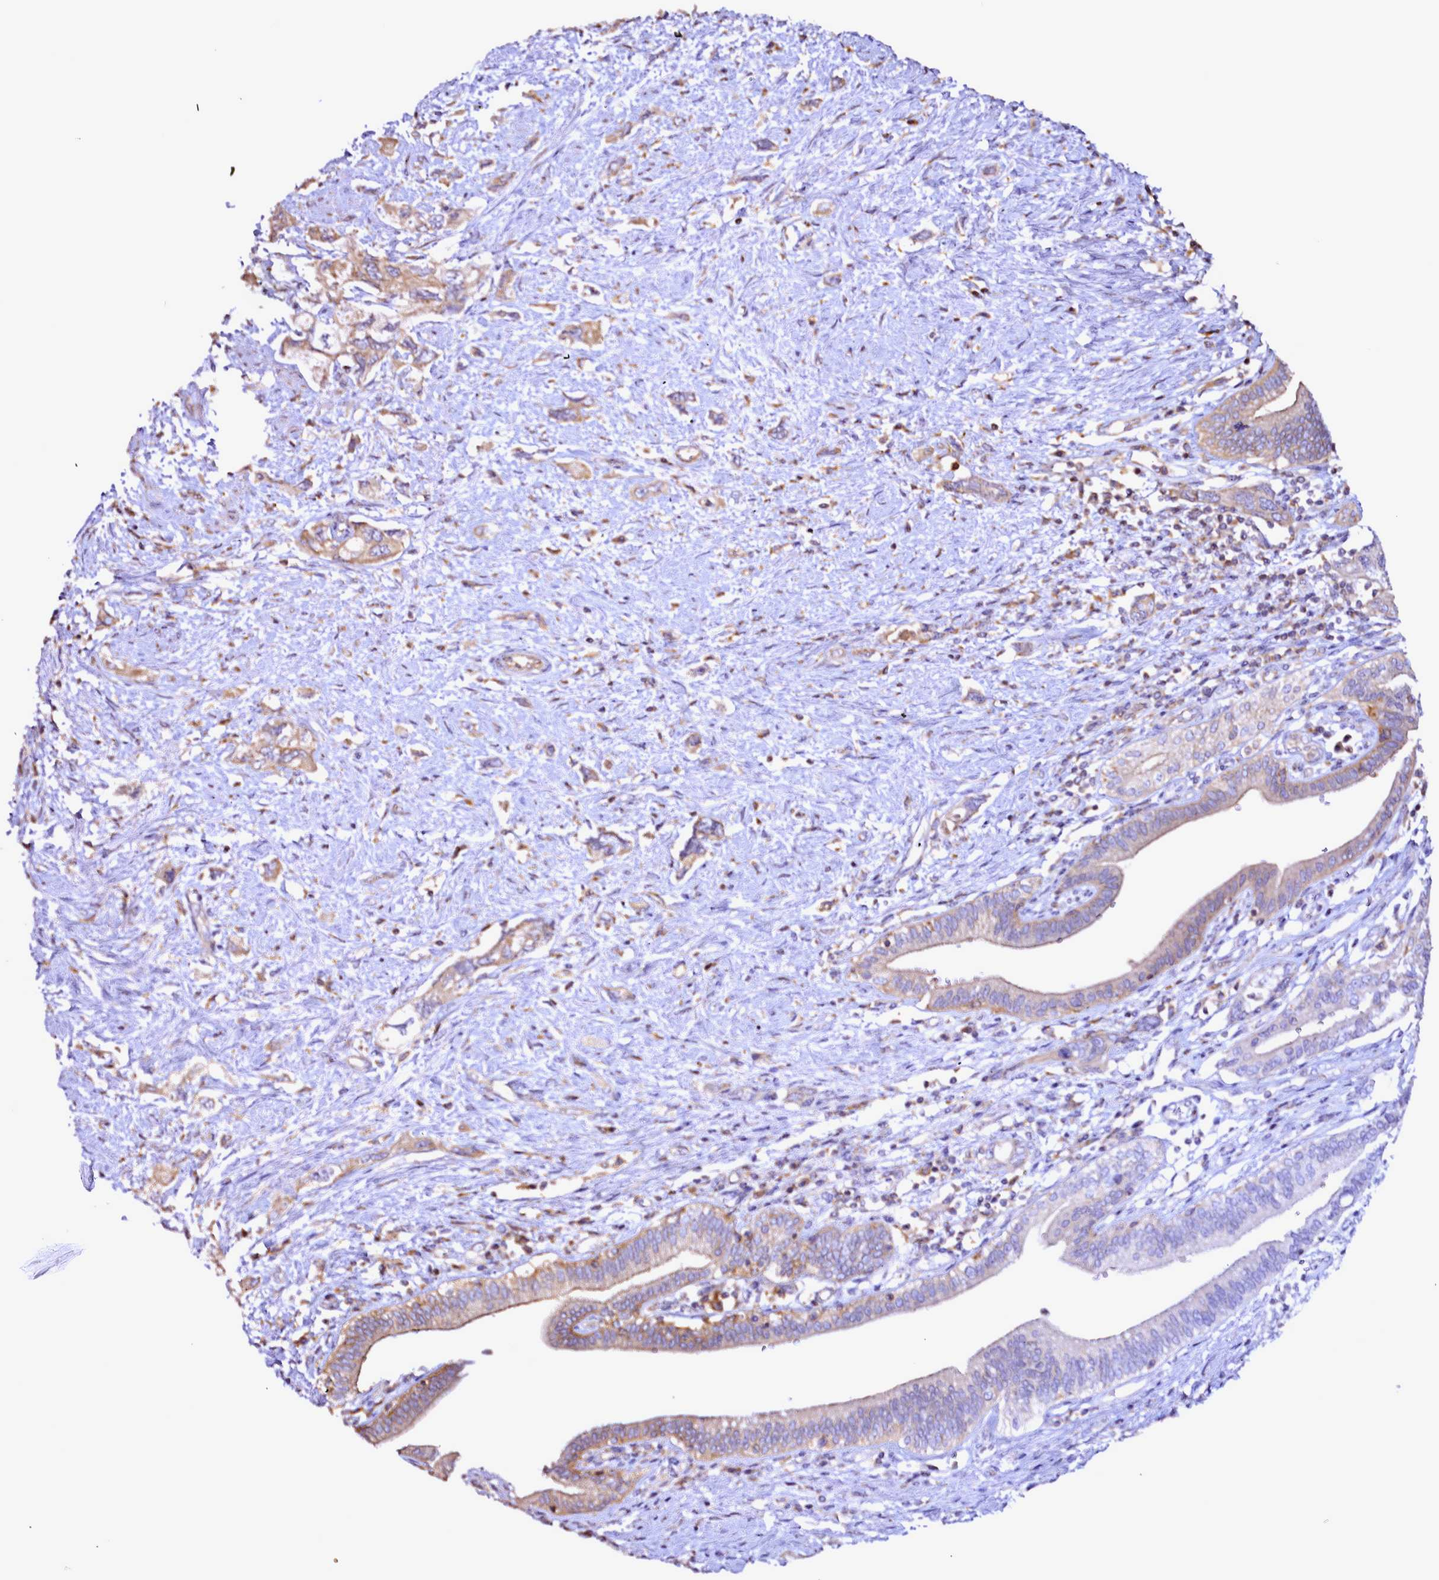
{"staining": {"intensity": "moderate", "quantity": "<25%", "location": "cytoplasmic/membranous"}, "tissue": "pancreatic cancer", "cell_type": "Tumor cells", "image_type": "cancer", "snomed": [{"axis": "morphology", "description": "Adenocarcinoma, NOS"}, {"axis": "topography", "description": "Pancreas"}], "caption": "High-power microscopy captured an IHC micrograph of pancreatic cancer, revealing moderate cytoplasmic/membranous staining in approximately <25% of tumor cells.", "gene": "NCKAP1L", "patient": {"sex": "female", "age": 73}}